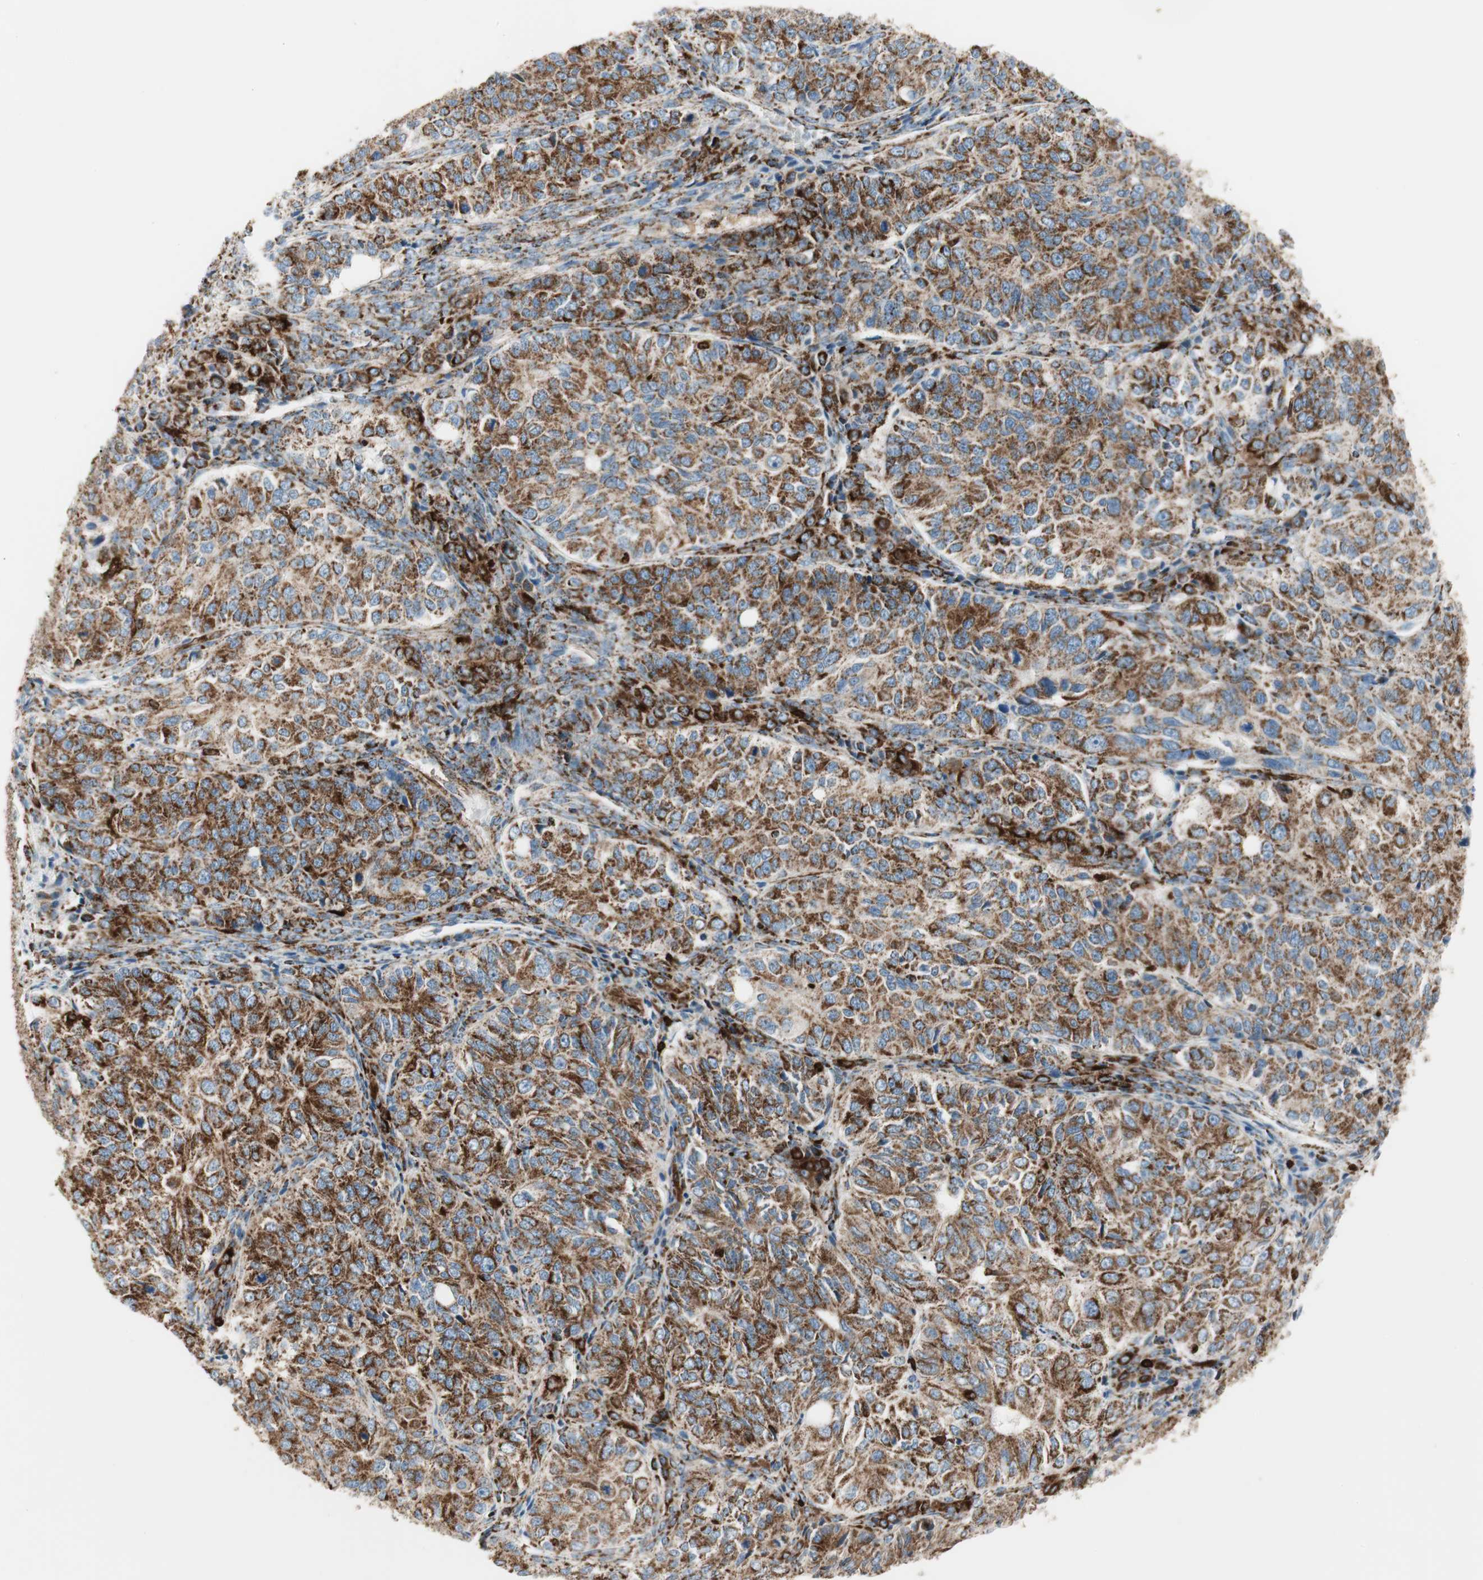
{"staining": {"intensity": "strong", "quantity": ">75%", "location": "cytoplasmic/membranous"}, "tissue": "ovarian cancer", "cell_type": "Tumor cells", "image_type": "cancer", "snomed": [{"axis": "morphology", "description": "Carcinoma, endometroid"}, {"axis": "topography", "description": "Ovary"}], "caption": "The photomicrograph reveals staining of ovarian cancer, revealing strong cytoplasmic/membranous protein expression (brown color) within tumor cells. (Brightfield microscopy of DAB IHC at high magnification).", "gene": "ME2", "patient": {"sex": "female", "age": 51}}